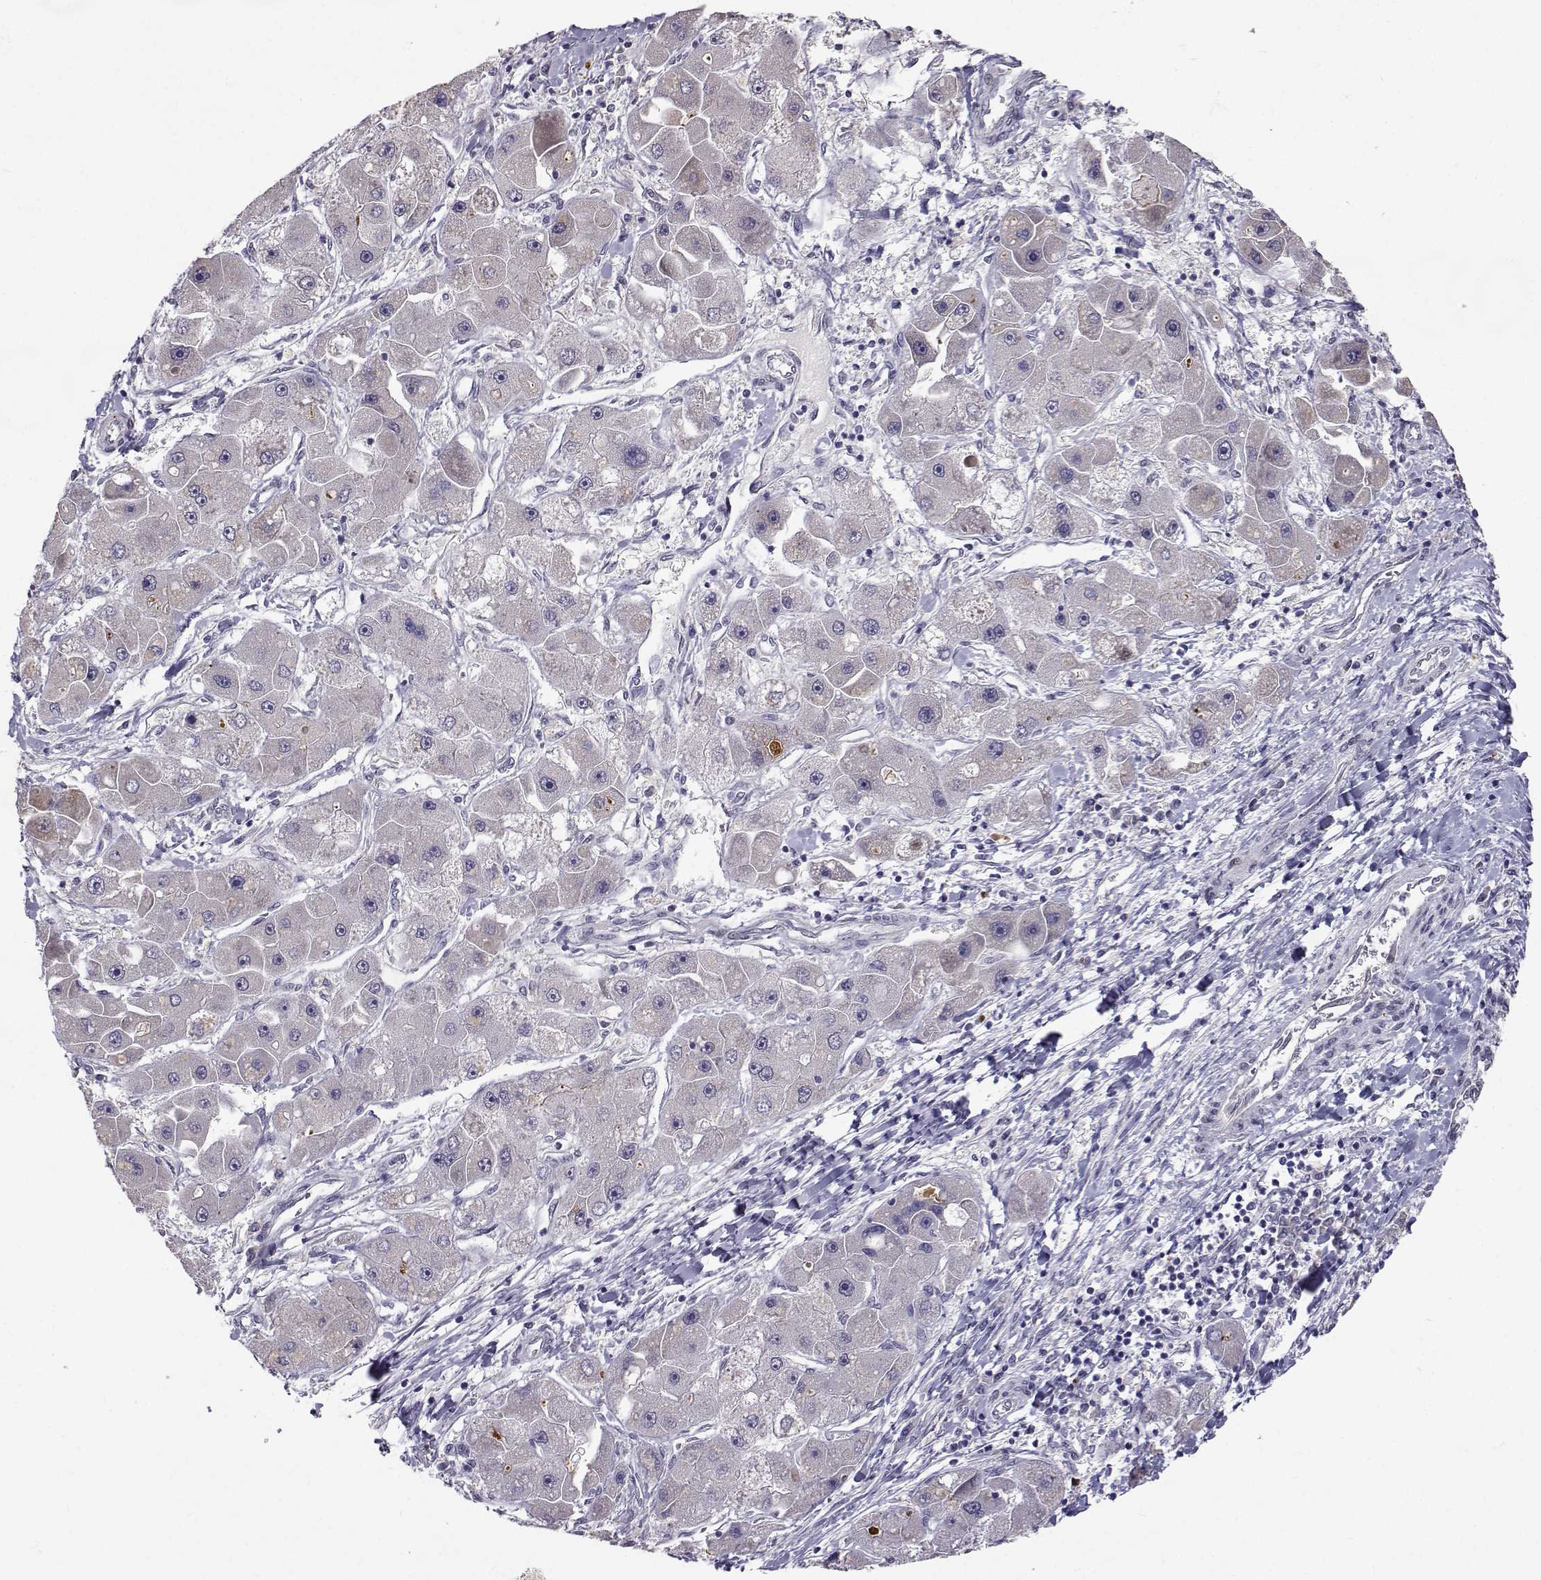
{"staining": {"intensity": "negative", "quantity": "none", "location": "none"}, "tissue": "liver cancer", "cell_type": "Tumor cells", "image_type": "cancer", "snomed": [{"axis": "morphology", "description": "Carcinoma, Hepatocellular, NOS"}, {"axis": "topography", "description": "Liver"}], "caption": "The immunohistochemistry (IHC) histopathology image has no significant expression in tumor cells of hepatocellular carcinoma (liver) tissue.", "gene": "SLC6A3", "patient": {"sex": "male", "age": 24}}